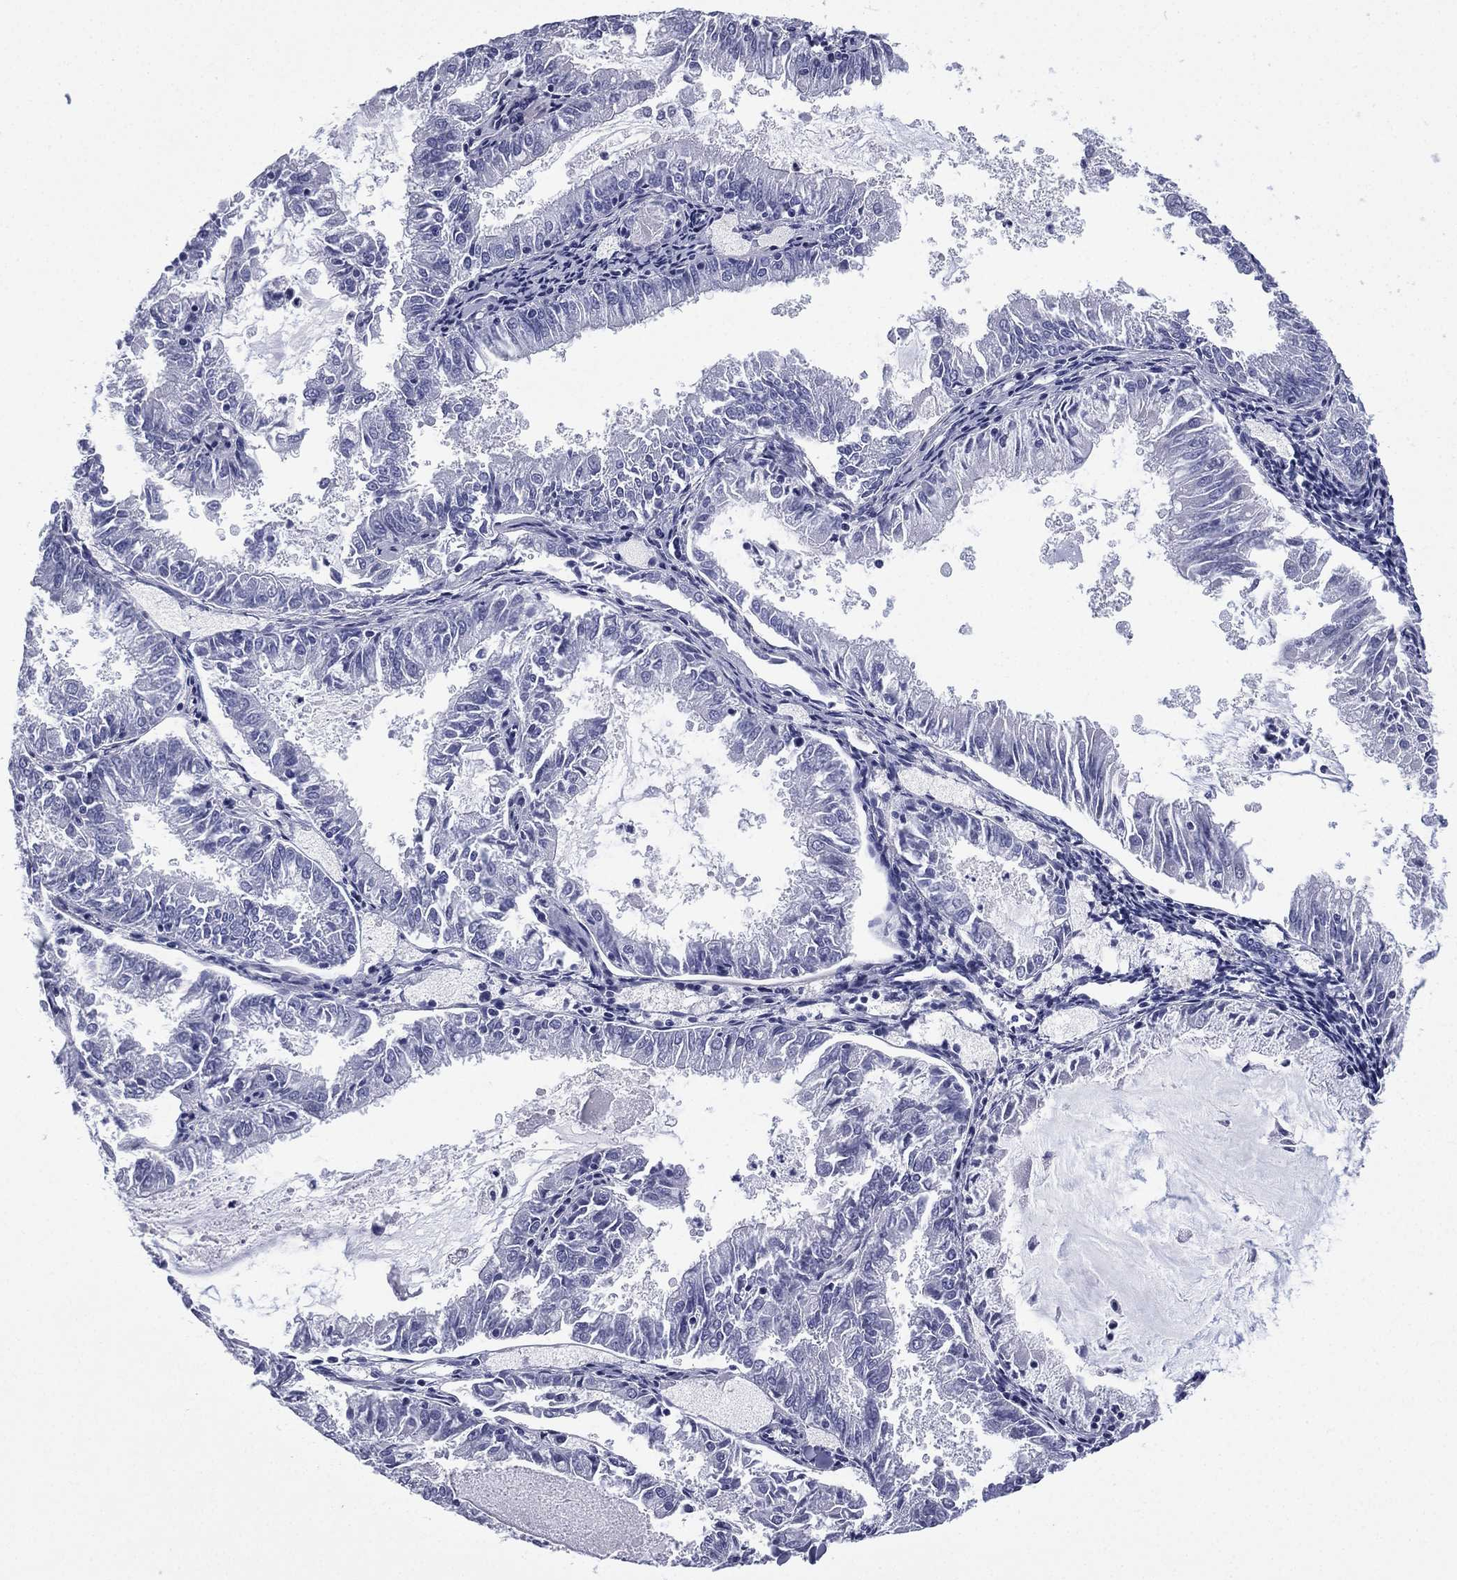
{"staining": {"intensity": "negative", "quantity": "none", "location": "none"}, "tissue": "endometrial cancer", "cell_type": "Tumor cells", "image_type": "cancer", "snomed": [{"axis": "morphology", "description": "Adenocarcinoma, NOS"}, {"axis": "topography", "description": "Endometrium"}], "caption": "This photomicrograph is of endometrial adenocarcinoma stained with immunohistochemistry to label a protein in brown with the nuclei are counter-stained blue. There is no staining in tumor cells.", "gene": "CAVIN3", "patient": {"sex": "female", "age": 57}}